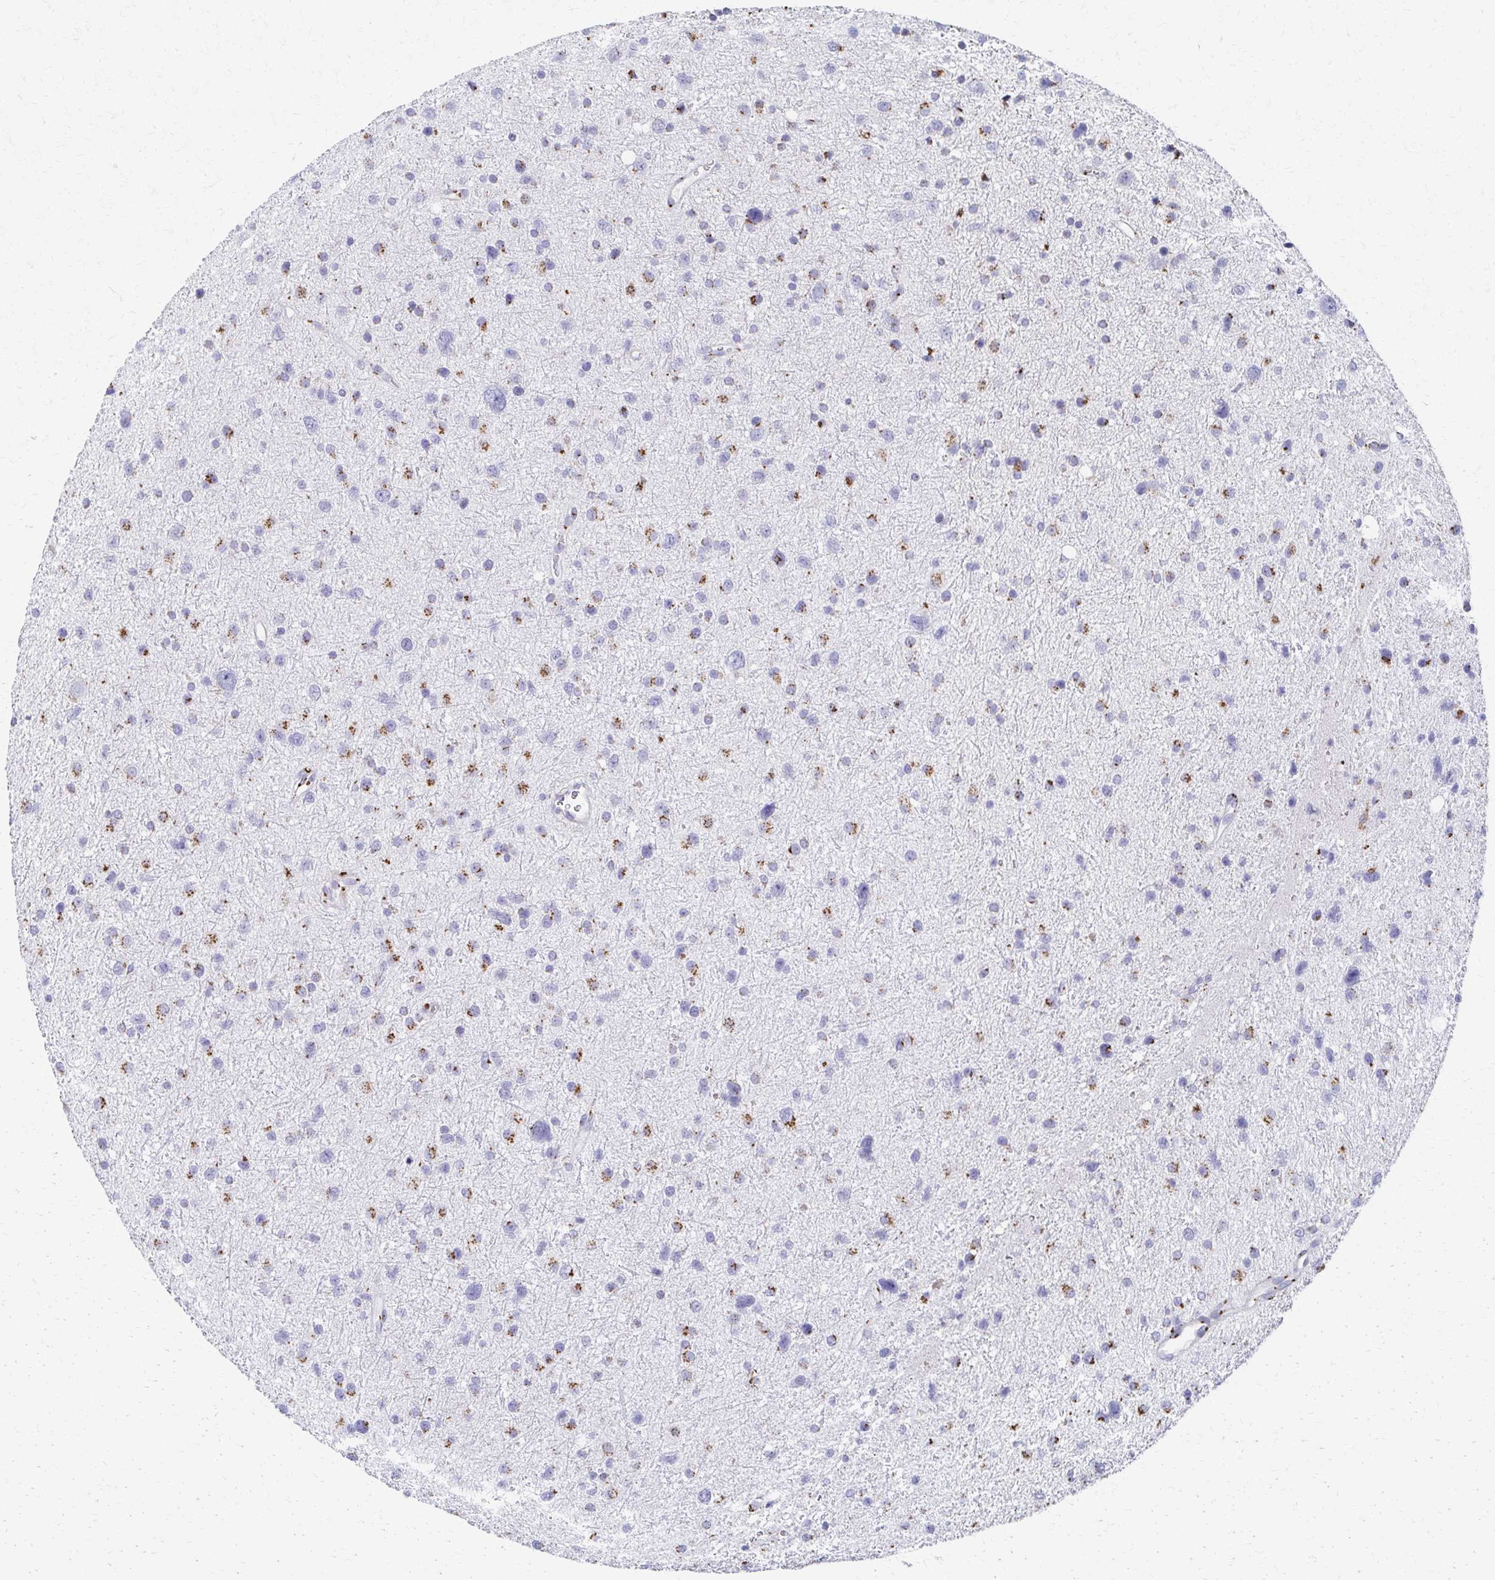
{"staining": {"intensity": "moderate", "quantity": "<25%", "location": "cytoplasmic/membranous"}, "tissue": "glioma", "cell_type": "Tumor cells", "image_type": "cancer", "snomed": [{"axis": "morphology", "description": "Glioma, malignant, Low grade"}, {"axis": "topography", "description": "Brain"}], "caption": "Immunohistochemistry of glioma shows low levels of moderate cytoplasmic/membranous staining in approximately <25% of tumor cells. Using DAB (brown) and hematoxylin (blue) stains, captured at high magnification using brightfield microscopy.", "gene": "TM9SF1", "patient": {"sex": "female", "age": 55}}